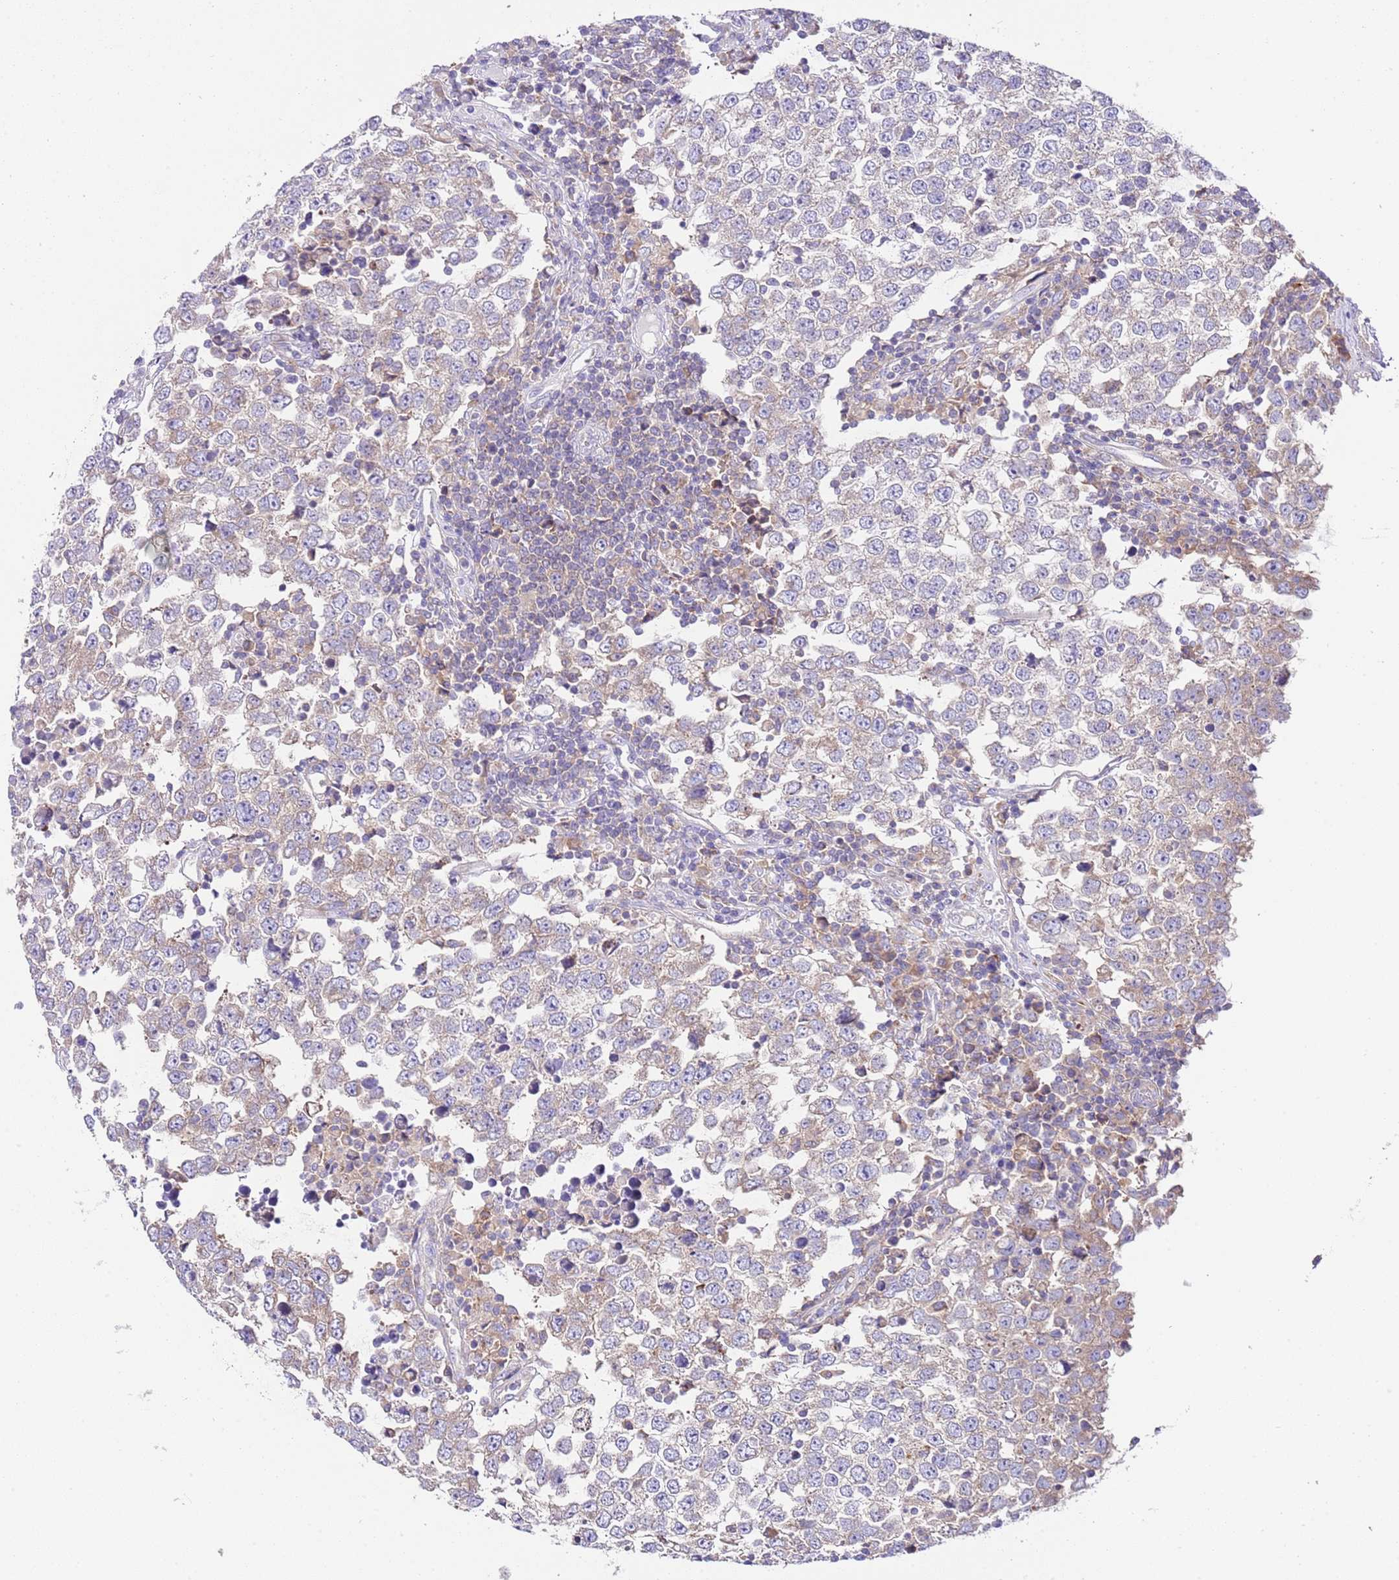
{"staining": {"intensity": "weak", "quantity": "25%-75%", "location": "cytoplasmic/membranous"}, "tissue": "testis cancer", "cell_type": "Tumor cells", "image_type": "cancer", "snomed": [{"axis": "morphology", "description": "Seminoma, NOS"}, {"axis": "morphology", "description": "Carcinoma, Embryonal, NOS"}, {"axis": "topography", "description": "Testis"}], "caption": "Testis cancer (embryonal carcinoma) stained for a protein (brown) displays weak cytoplasmic/membranous positive positivity in about 25%-75% of tumor cells.", "gene": "RPS10", "patient": {"sex": "male", "age": 28}}